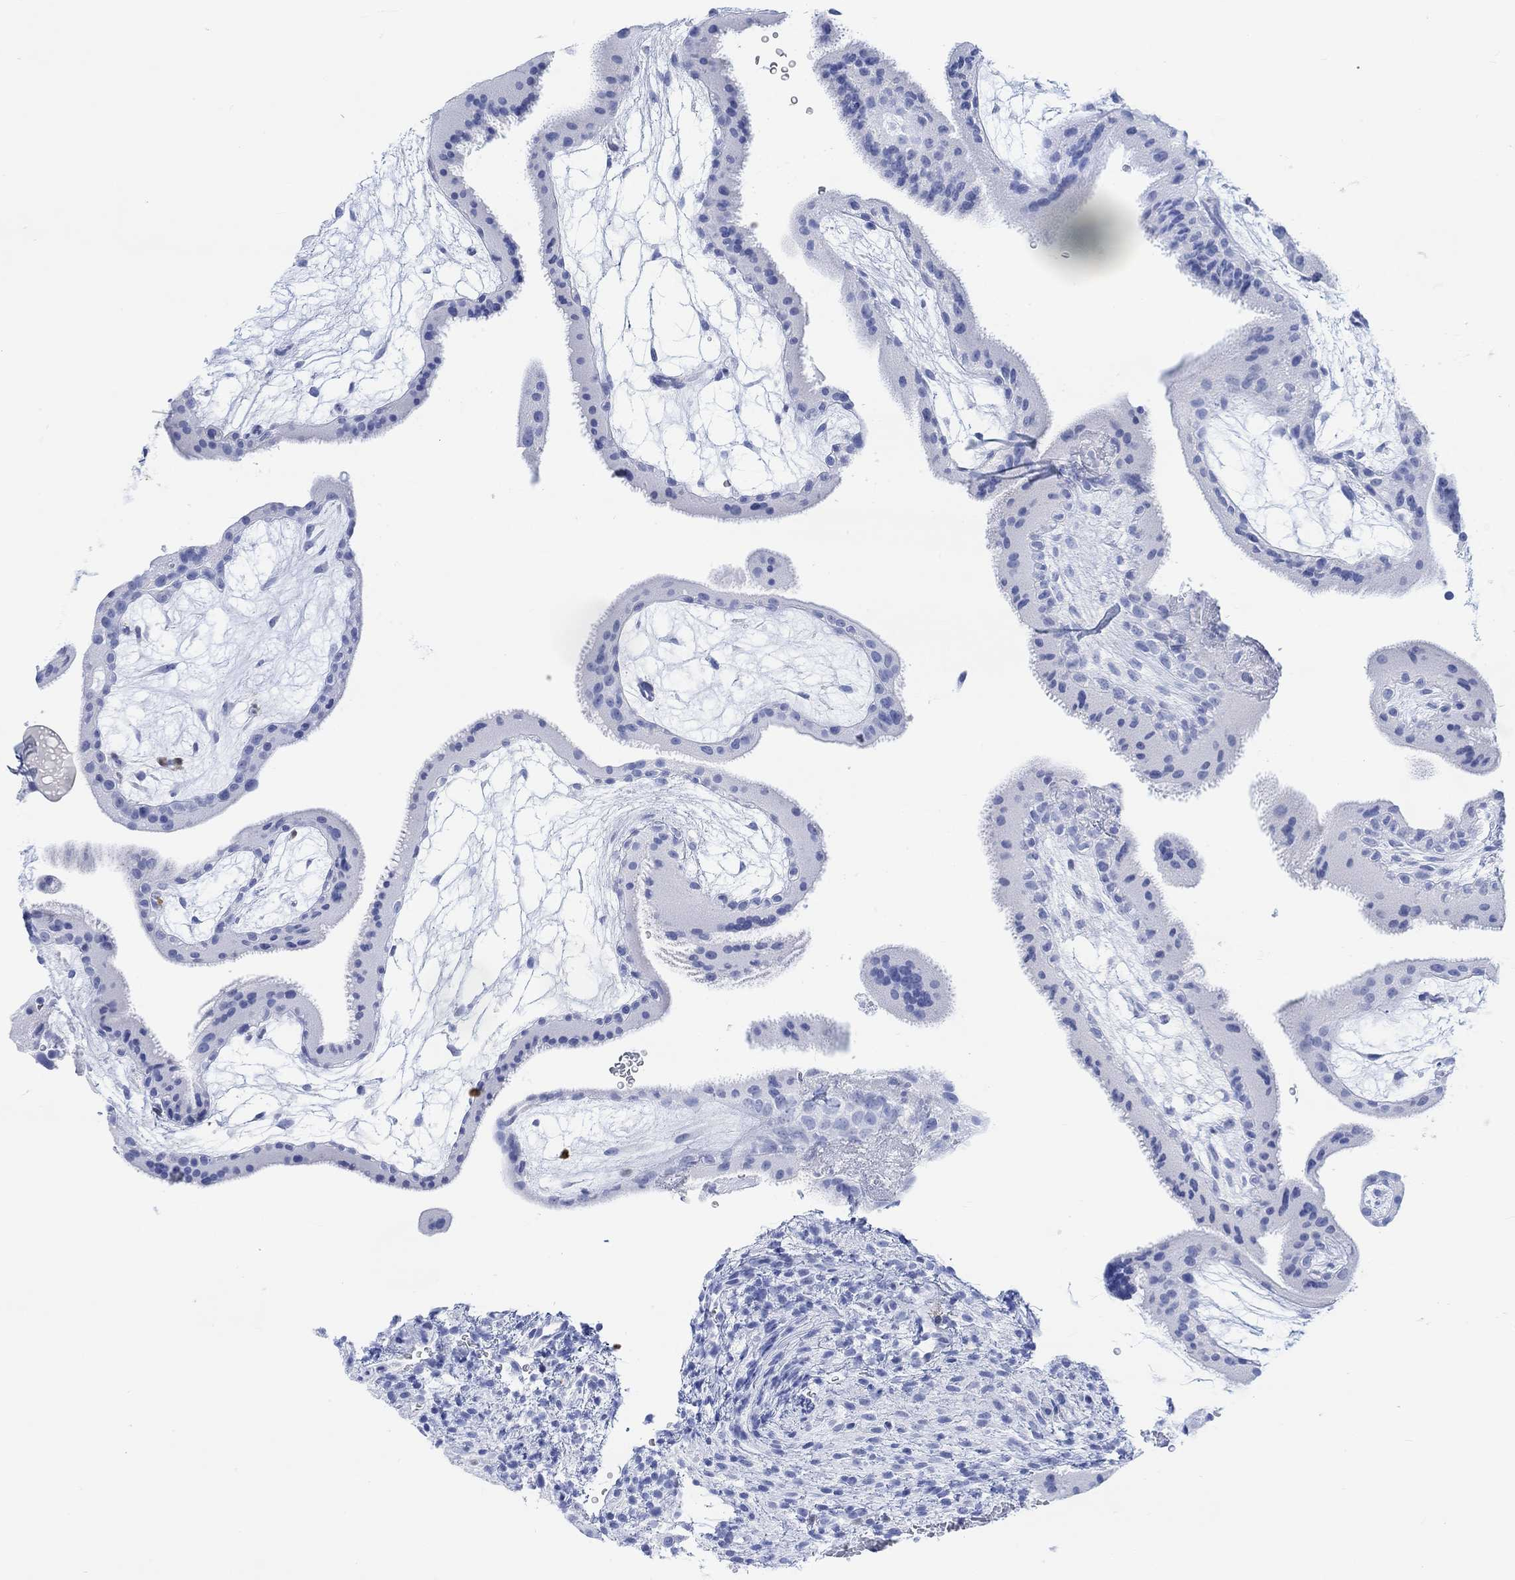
{"staining": {"intensity": "negative", "quantity": "none", "location": "none"}, "tissue": "placenta", "cell_type": "Decidual cells", "image_type": "normal", "snomed": [{"axis": "morphology", "description": "Normal tissue, NOS"}, {"axis": "topography", "description": "Placenta"}], "caption": "DAB immunohistochemical staining of benign placenta exhibits no significant expression in decidual cells.", "gene": "TPPP3", "patient": {"sex": "female", "age": 19}}